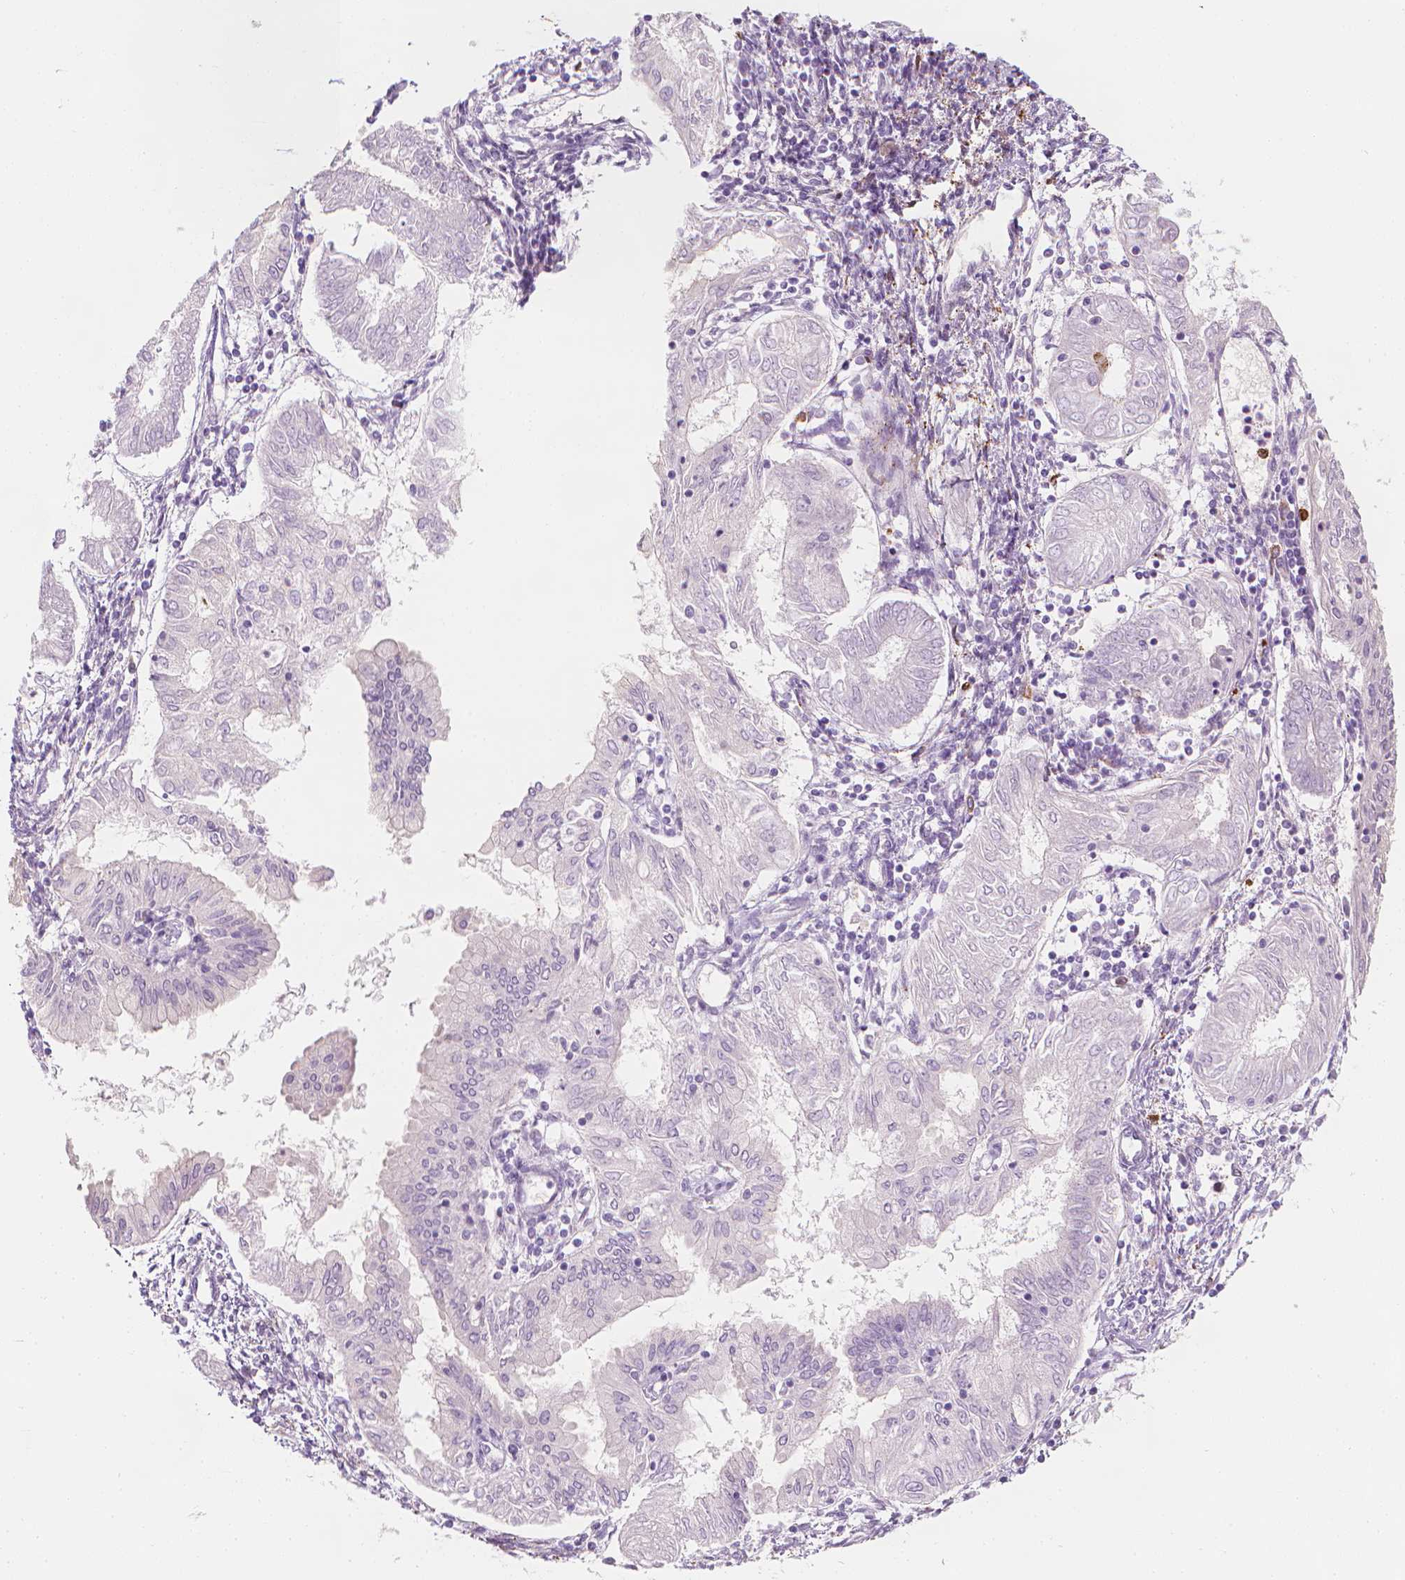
{"staining": {"intensity": "negative", "quantity": "none", "location": "none"}, "tissue": "endometrial cancer", "cell_type": "Tumor cells", "image_type": "cancer", "snomed": [{"axis": "morphology", "description": "Adenocarcinoma, NOS"}, {"axis": "topography", "description": "Endometrium"}], "caption": "Tumor cells are negative for protein expression in human endometrial adenocarcinoma.", "gene": "CES1", "patient": {"sex": "female", "age": 68}}